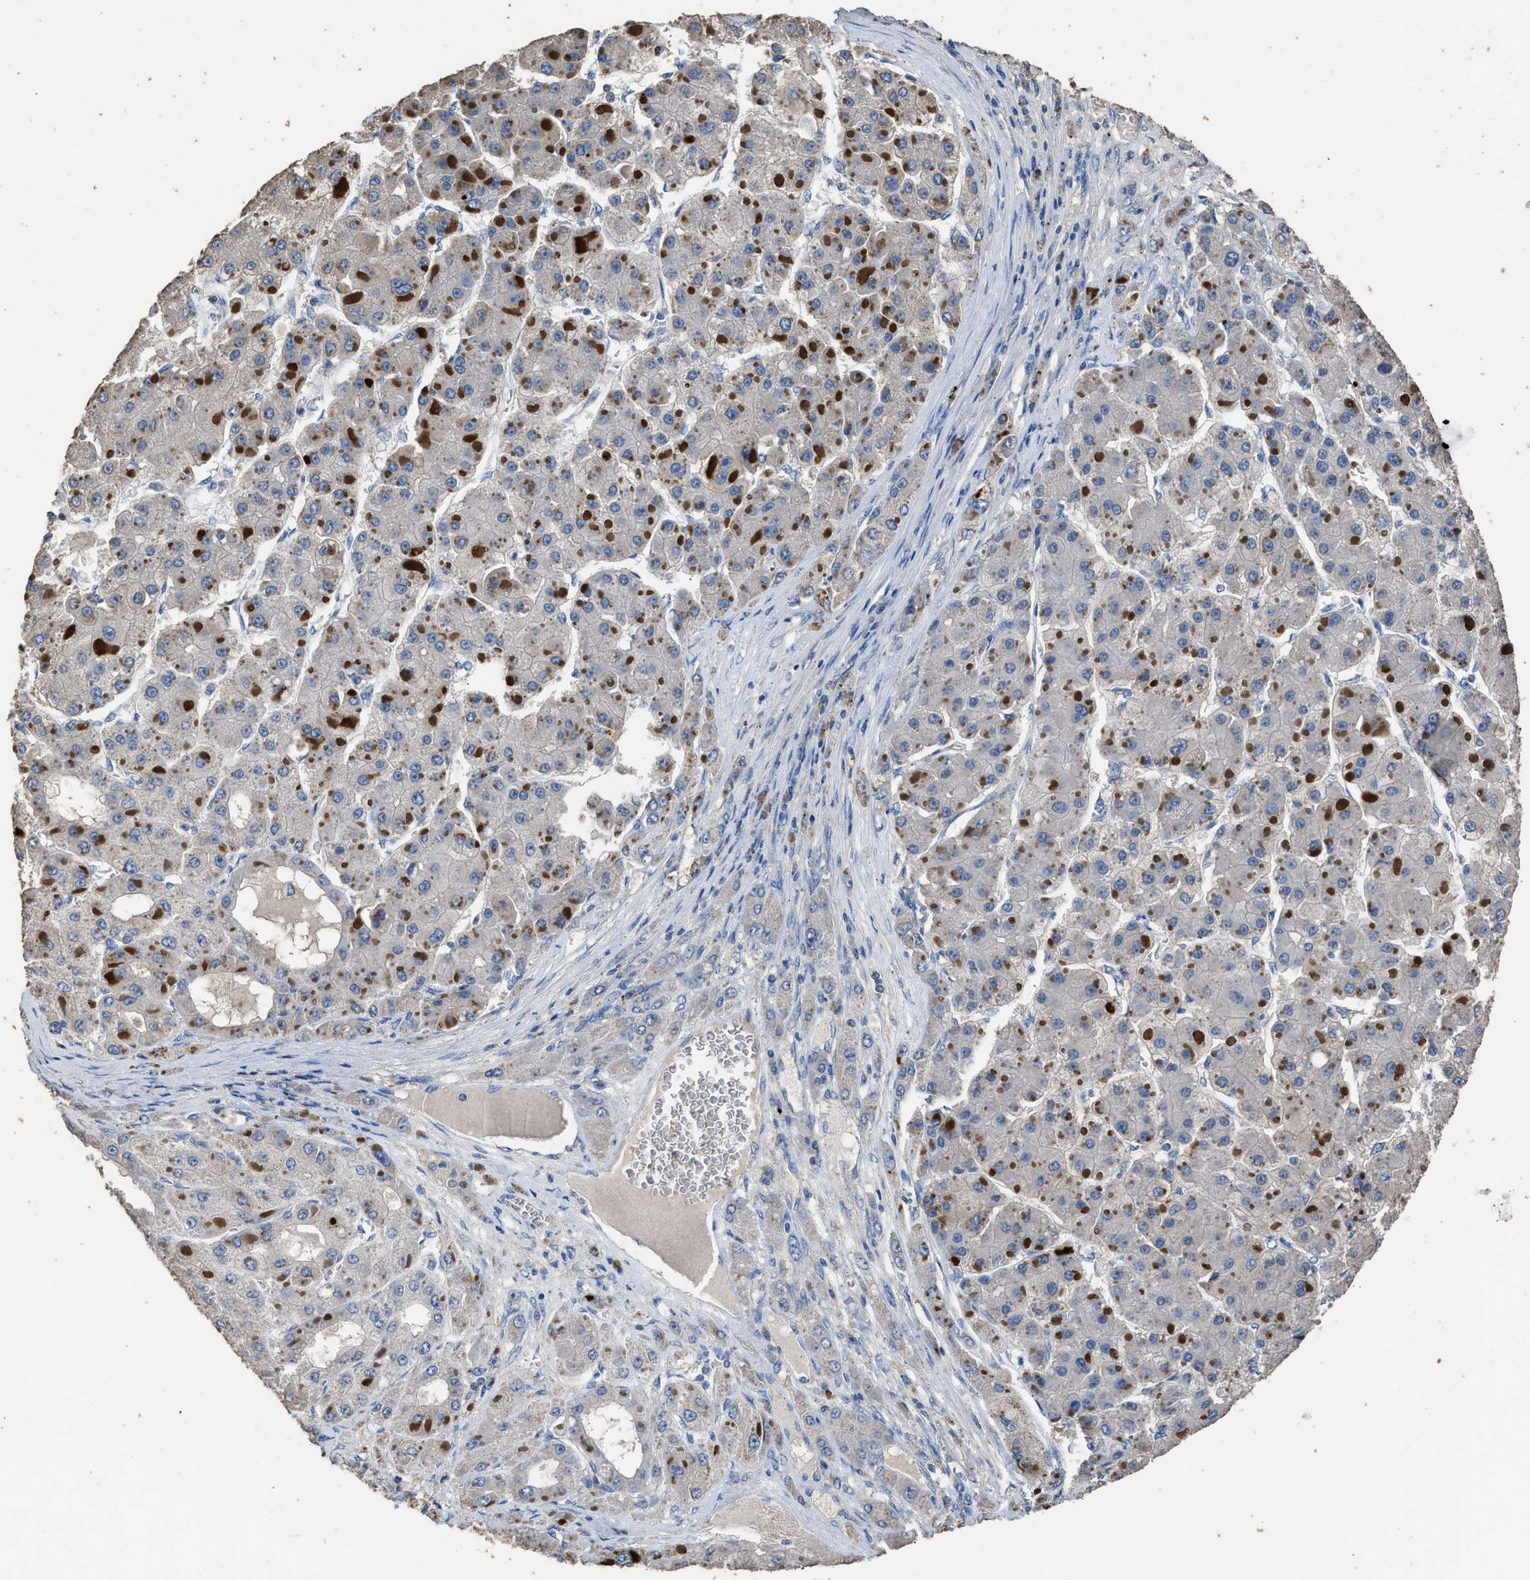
{"staining": {"intensity": "negative", "quantity": "none", "location": "none"}, "tissue": "liver cancer", "cell_type": "Tumor cells", "image_type": "cancer", "snomed": [{"axis": "morphology", "description": "Carcinoma, Hepatocellular, NOS"}, {"axis": "topography", "description": "Liver"}], "caption": "Liver cancer (hepatocellular carcinoma) was stained to show a protein in brown. There is no significant staining in tumor cells.", "gene": "ITSN1", "patient": {"sex": "female", "age": 73}}